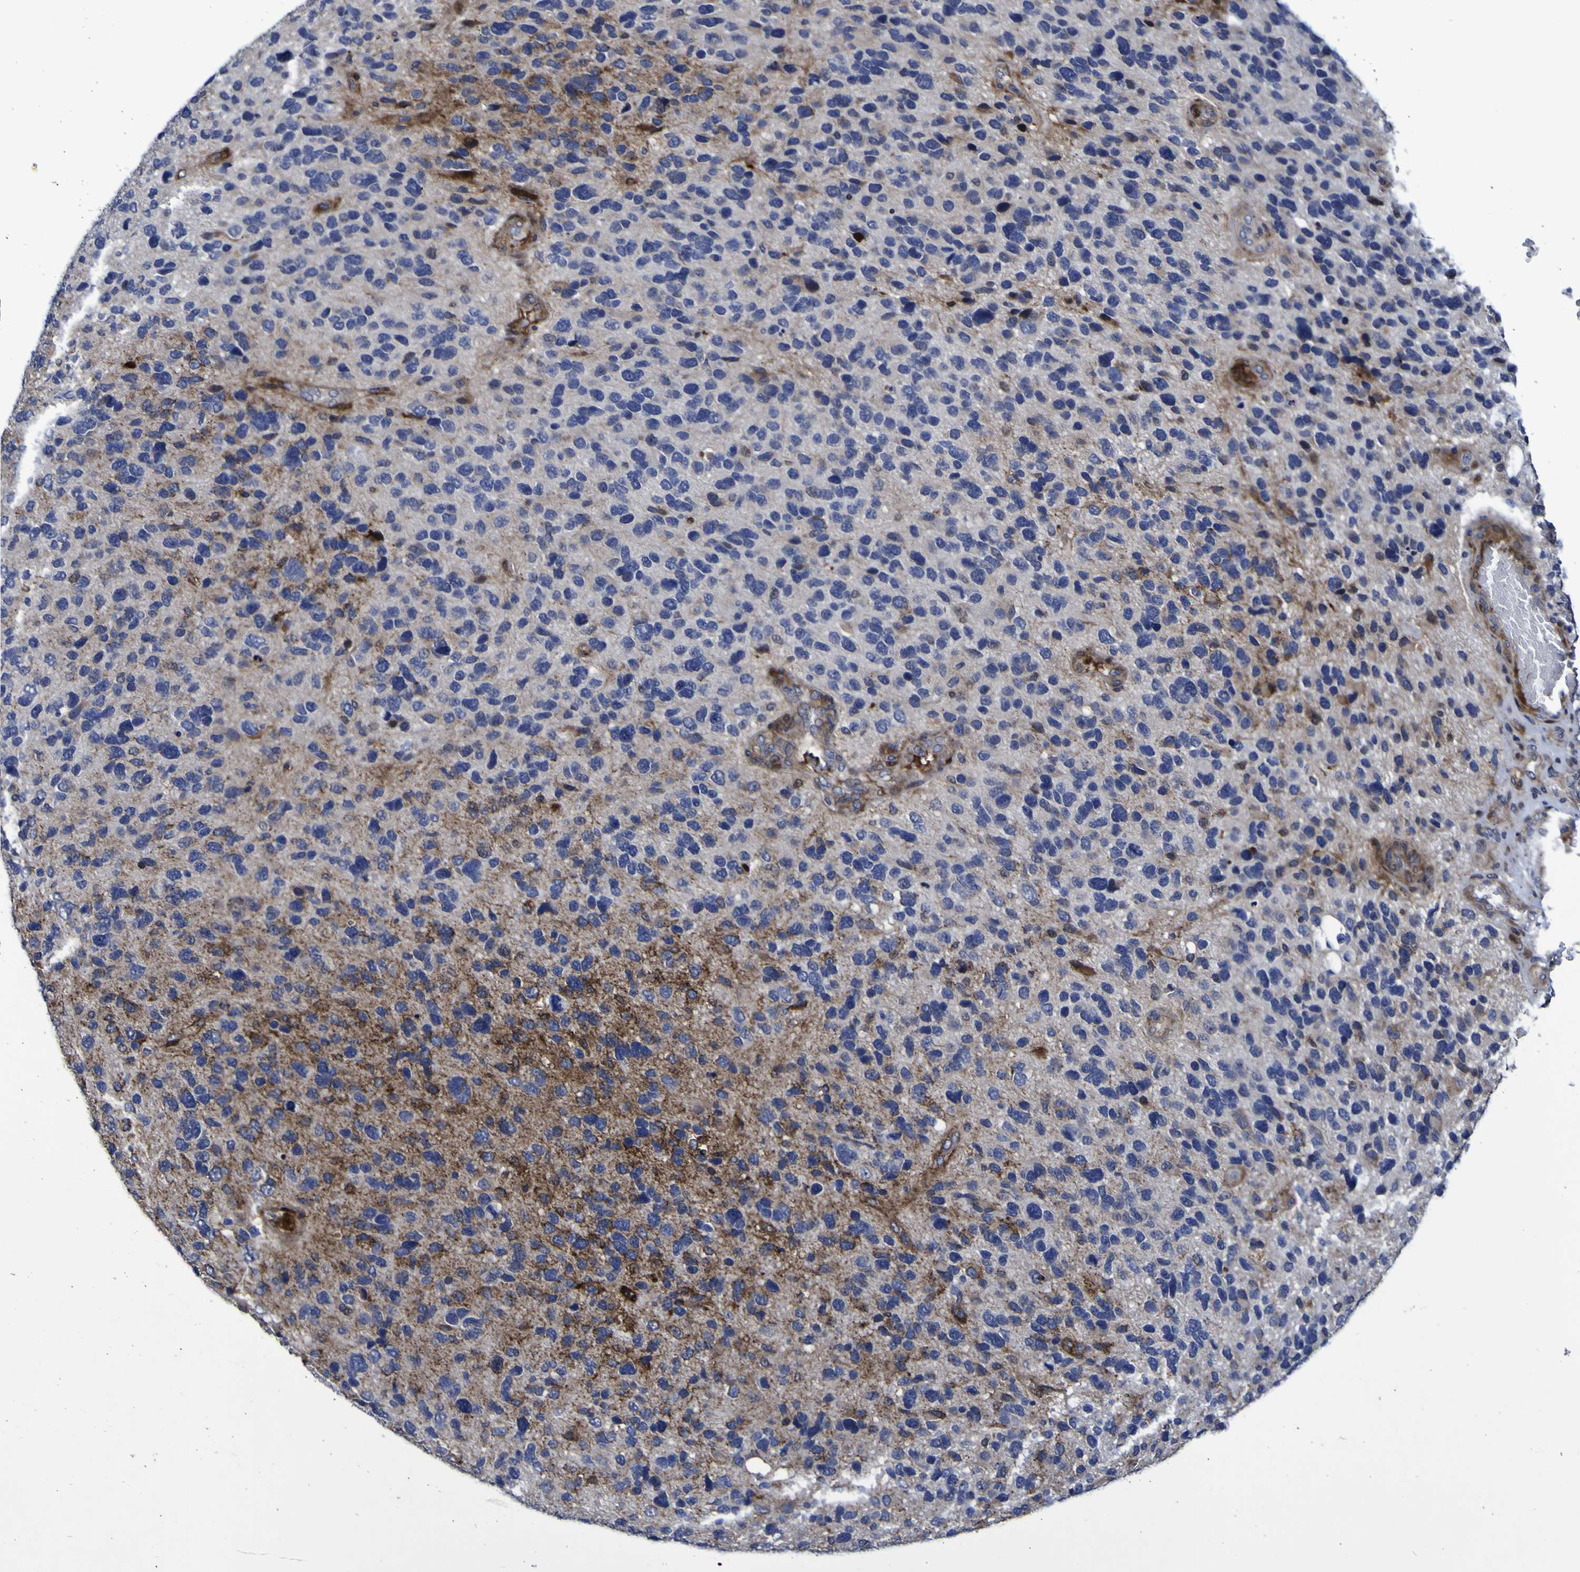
{"staining": {"intensity": "negative", "quantity": "none", "location": "none"}, "tissue": "glioma", "cell_type": "Tumor cells", "image_type": "cancer", "snomed": [{"axis": "morphology", "description": "Glioma, malignant, High grade"}, {"axis": "topography", "description": "Brain"}], "caption": "An IHC histopathology image of glioma is shown. There is no staining in tumor cells of glioma. (DAB (3,3'-diaminobenzidine) immunohistochemistry visualized using brightfield microscopy, high magnification).", "gene": "MGLL", "patient": {"sex": "female", "age": 58}}